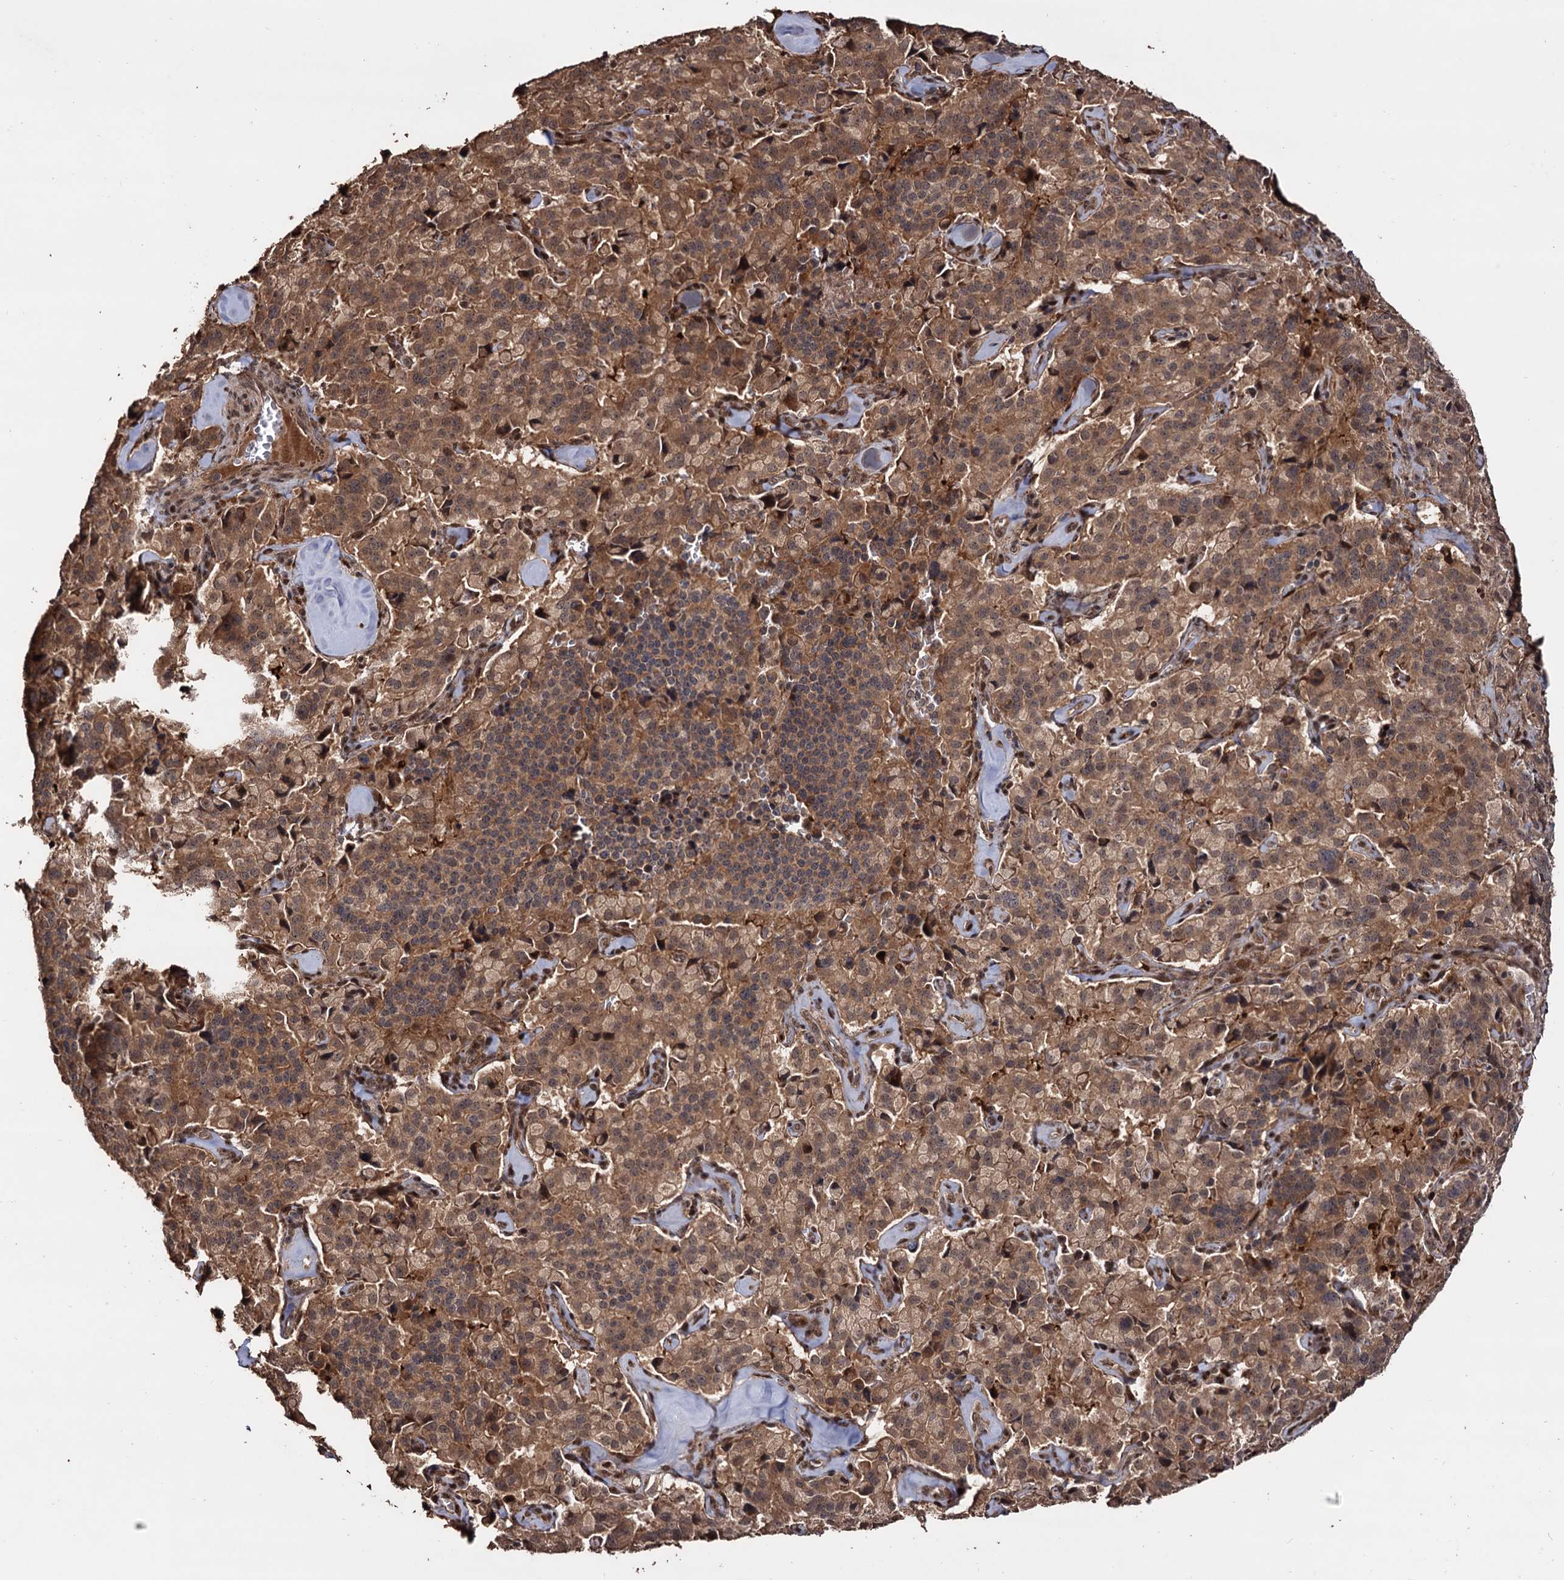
{"staining": {"intensity": "moderate", "quantity": ">75%", "location": "cytoplasmic/membranous,nuclear"}, "tissue": "pancreatic cancer", "cell_type": "Tumor cells", "image_type": "cancer", "snomed": [{"axis": "morphology", "description": "Adenocarcinoma, NOS"}, {"axis": "topography", "description": "Pancreas"}], "caption": "Immunohistochemical staining of human pancreatic cancer demonstrates medium levels of moderate cytoplasmic/membranous and nuclear protein expression in approximately >75% of tumor cells.", "gene": "PIGB", "patient": {"sex": "male", "age": 65}}